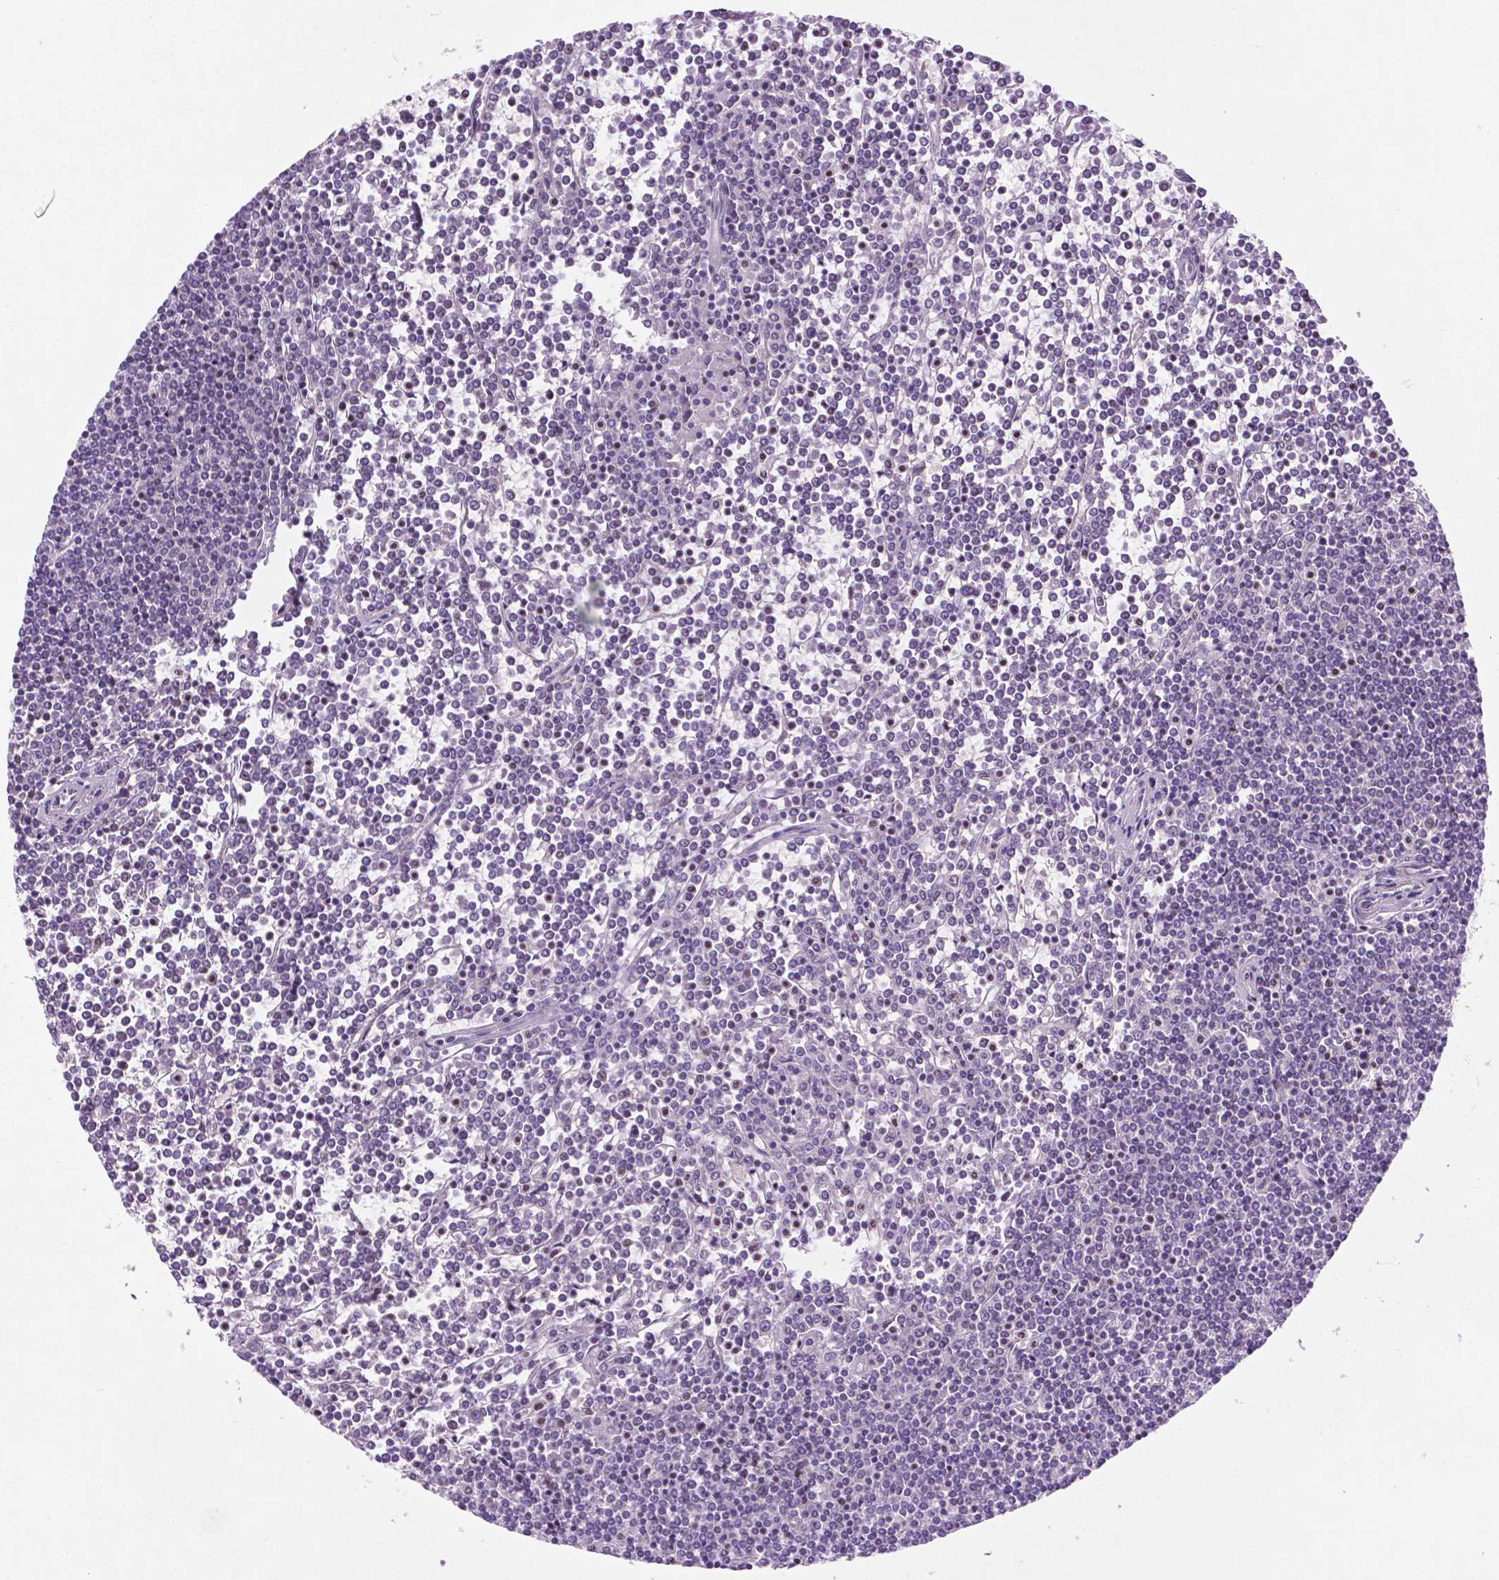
{"staining": {"intensity": "negative", "quantity": "none", "location": "none"}, "tissue": "lymphoma", "cell_type": "Tumor cells", "image_type": "cancer", "snomed": [{"axis": "morphology", "description": "Malignant lymphoma, non-Hodgkin's type, Low grade"}, {"axis": "topography", "description": "Spleen"}], "caption": "A photomicrograph of lymphoma stained for a protein exhibits no brown staining in tumor cells.", "gene": "ASPG", "patient": {"sex": "female", "age": 19}}